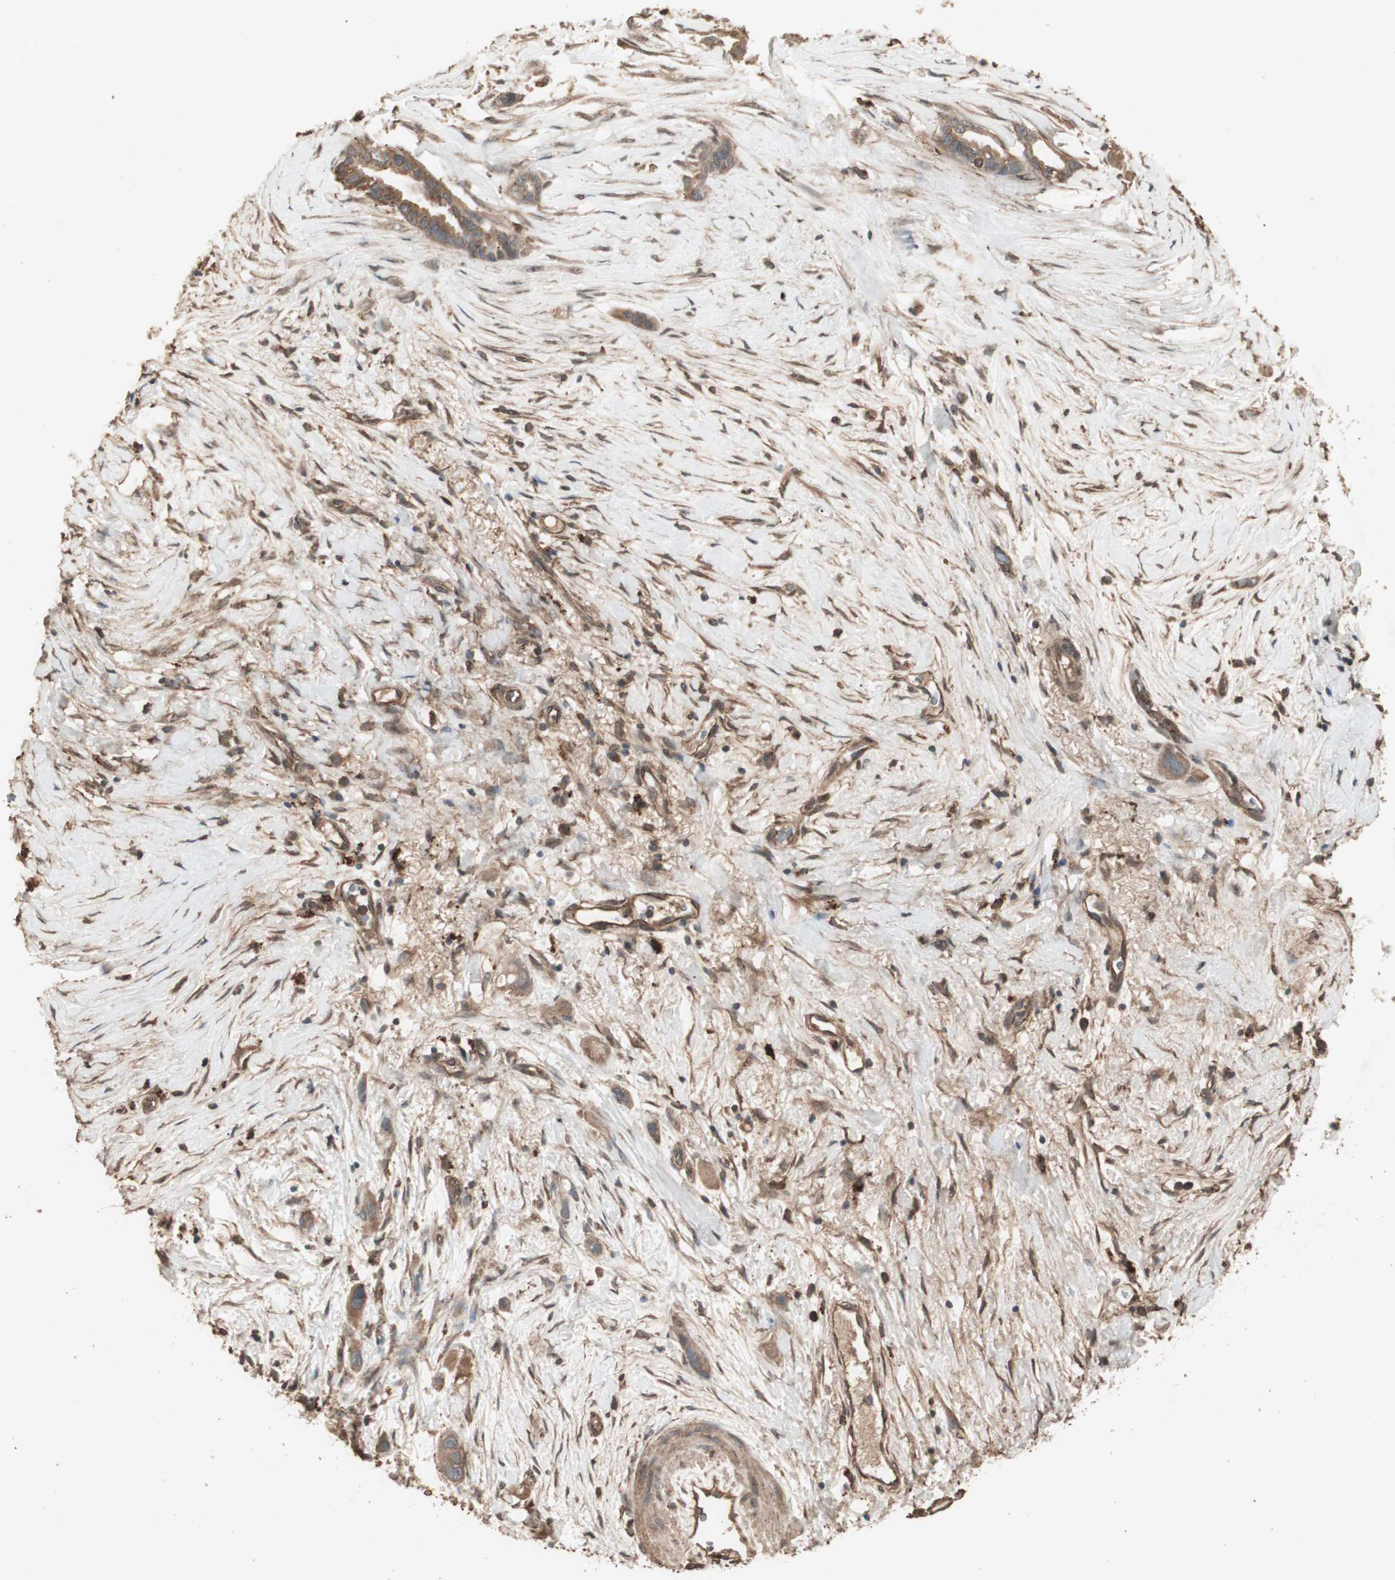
{"staining": {"intensity": "moderate", "quantity": ">75%", "location": "cytoplasmic/membranous"}, "tissue": "liver cancer", "cell_type": "Tumor cells", "image_type": "cancer", "snomed": [{"axis": "morphology", "description": "Cholangiocarcinoma"}, {"axis": "topography", "description": "Liver"}], "caption": "A medium amount of moderate cytoplasmic/membranous staining is seen in approximately >75% of tumor cells in cholangiocarcinoma (liver) tissue.", "gene": "CCN4", "patient": {"sex": "female", "age": 65}}